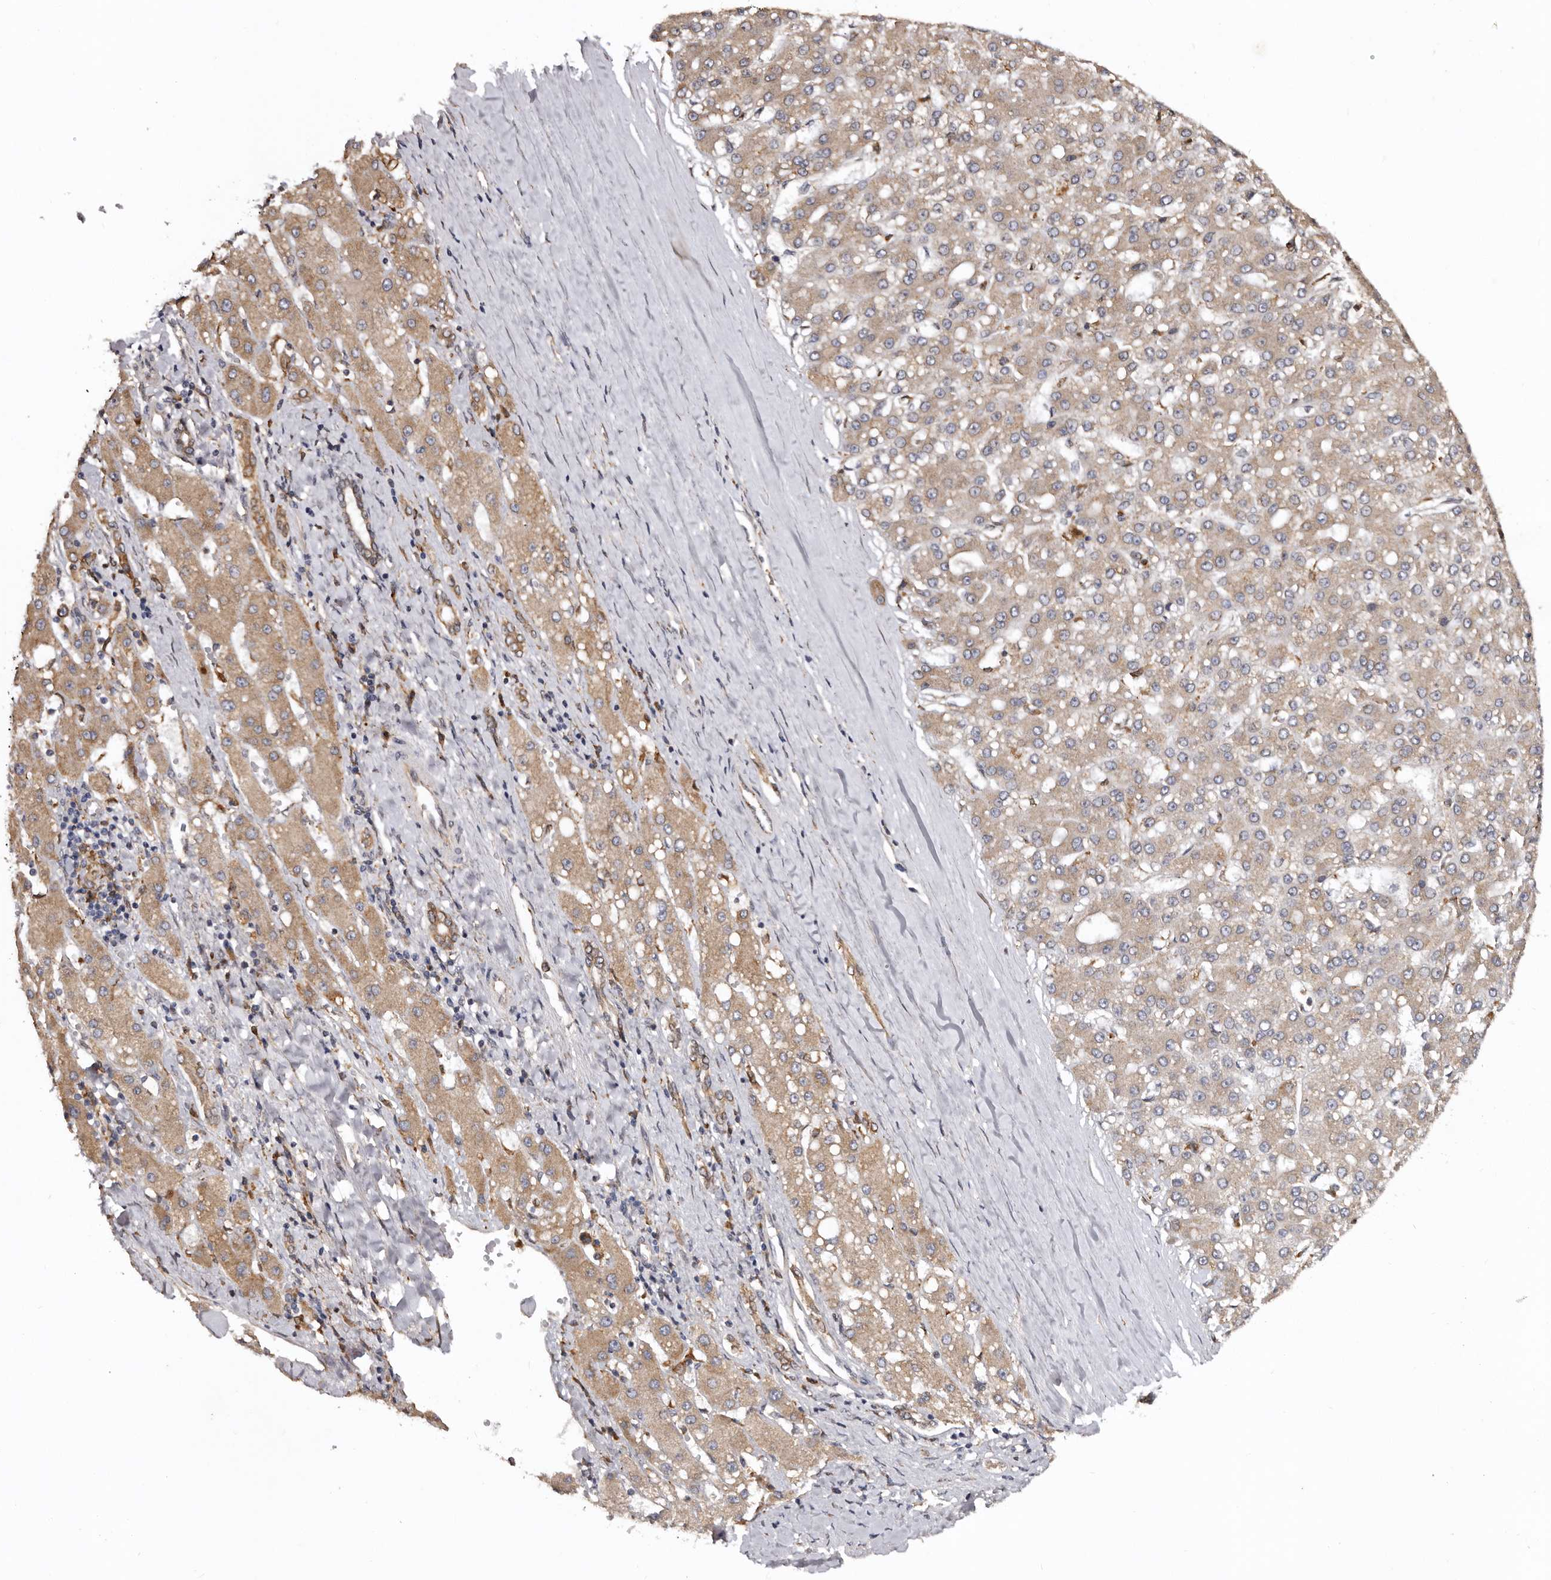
{"staining": {"intensity": "moderate", "quantity": "<25%", "location": "cytoplasmic/membranous"}, "tissue": "liver cancer", "cell_type": "Tumor cells", "image_type": "cancer", "snomed": [{"axis": "morphology", "description": "Carcinoma, Hepatocellular, NOS"}, {"axis": "topography", "description": "Liver"}], "caption": "A histopathology image showing moderate cytoplasmic/membranous positivity in approximately <25% of tumor cells in hepatocellular carcinoma (liver), as visualized by brown immunohistochemical staining.", "gene": "INKA2", "patient": {"sex": "male", "age": 67}}